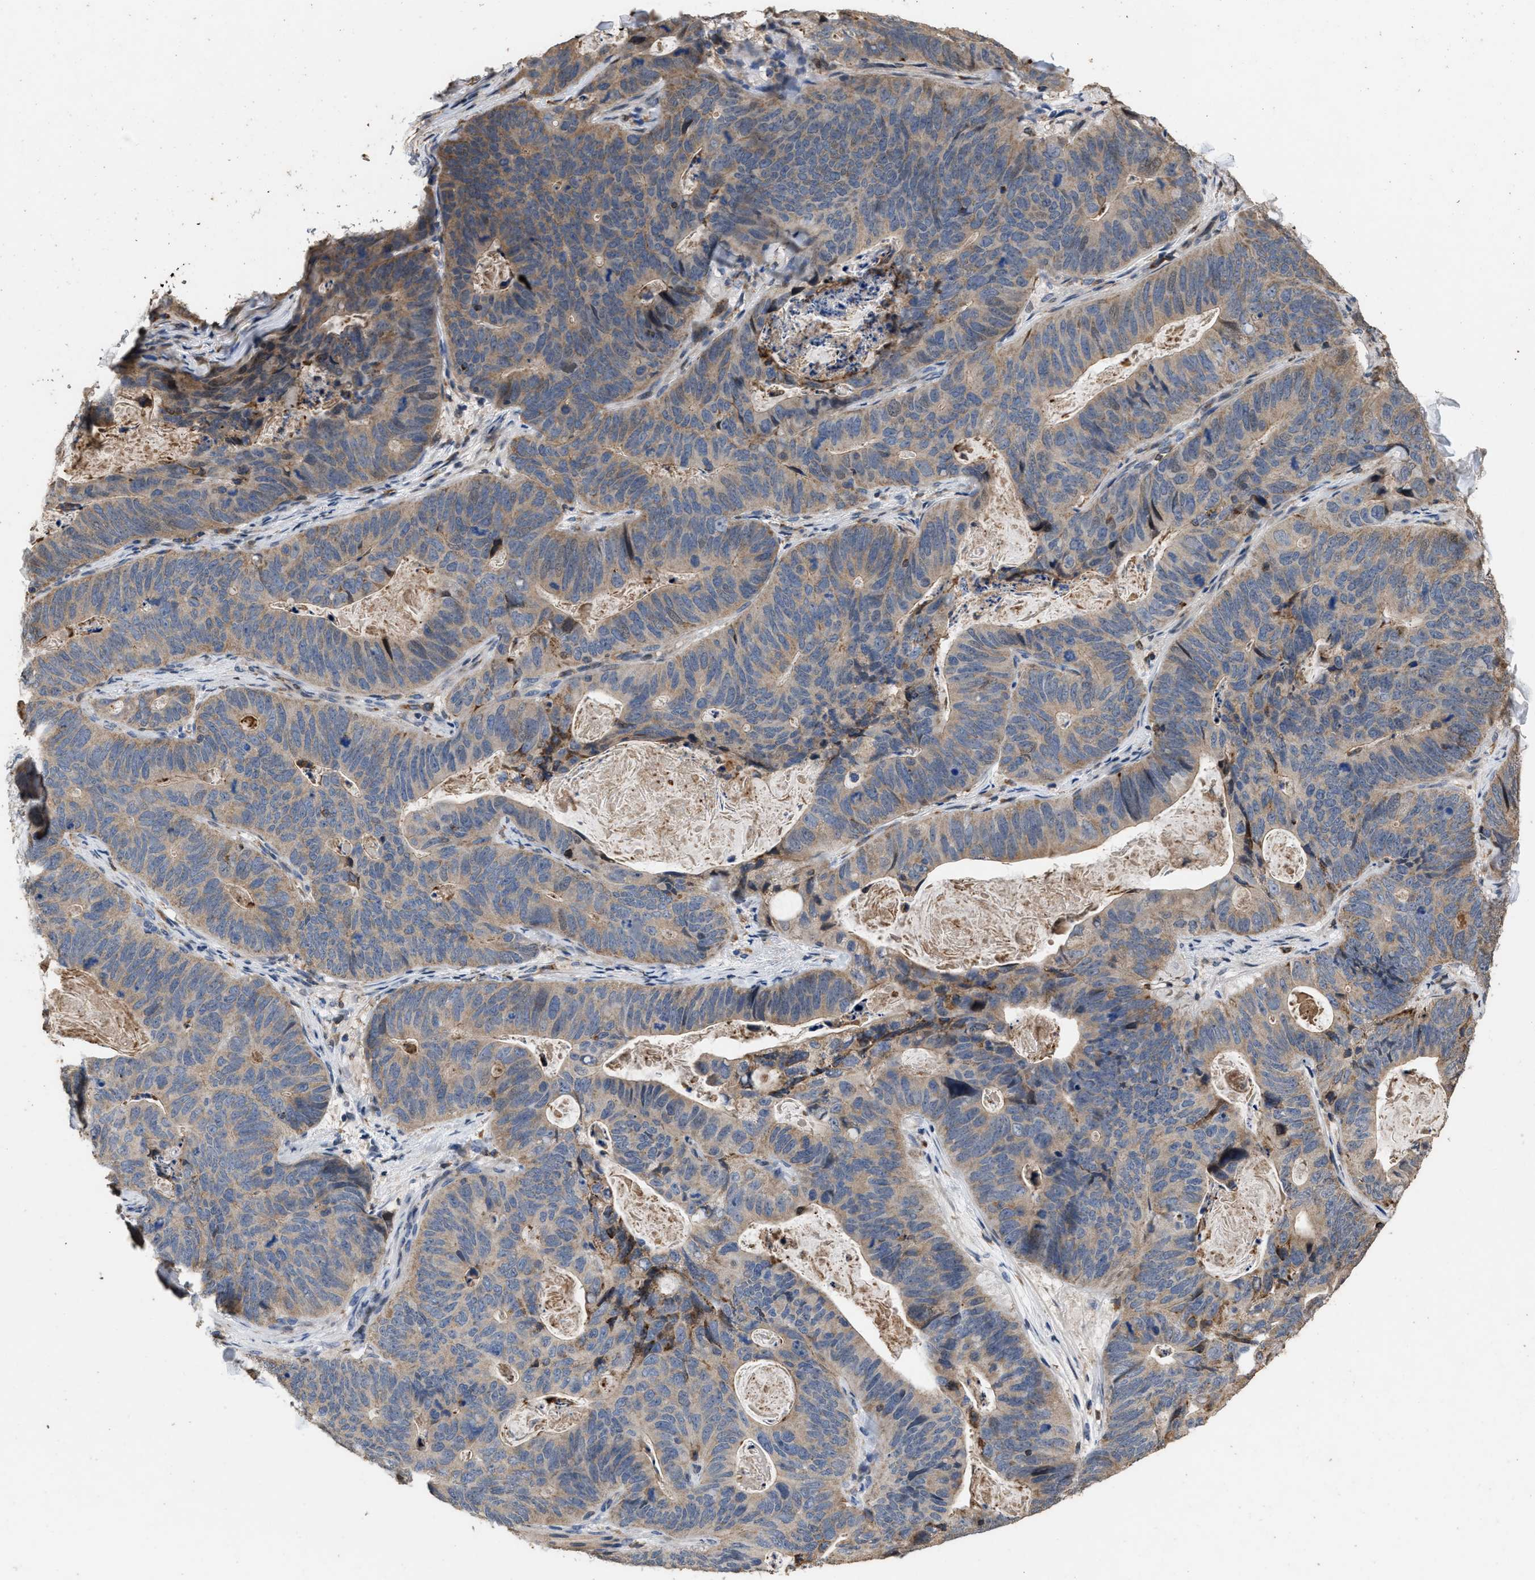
{"staining": {"intensity": "weak", "quantity": ">75%", "location": "cytoplasmic/membranous"}, "tissue": "stomach cancer", "cell_type": "Tumor cells", "image_type": "cancer", "snomed": [{"axis": "morphology", "description": "Normal tissue, NOS"}, {"axis": "morphology", "description": "Adenocarcinoma, NOS"}, {"axis": "topography", "description": "Stomach"}], "caption": "Adenocarcinoma (stomach) stained with IHC displays weak cytoplasmic/membranous positivity in approximately >75% of tumor cells. Nuclei are stained in blue.", "gene": "TDRKH", "patient": {"sex": "female", "age": 89}}